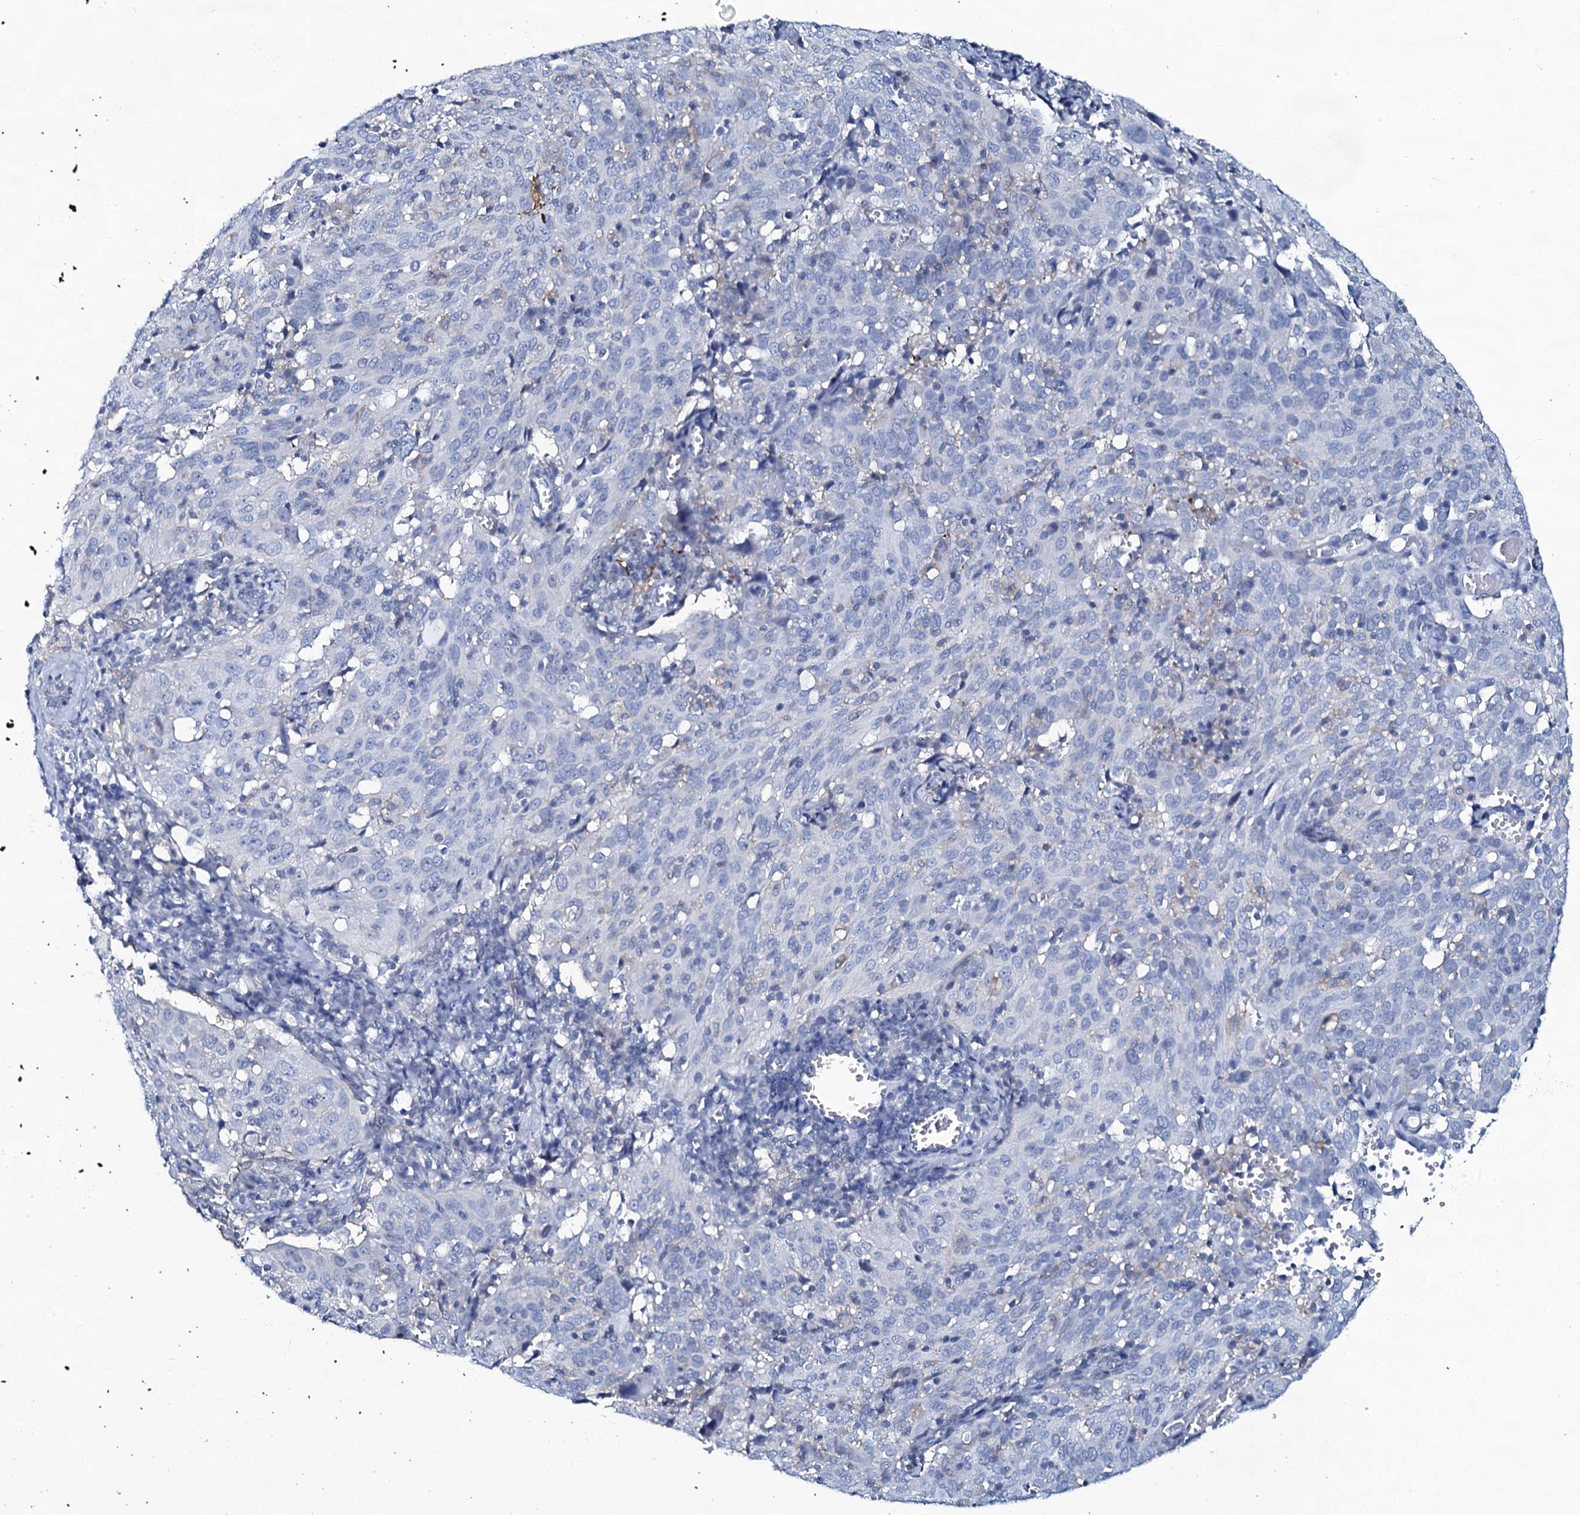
{"staining": {"intensity": "negative", "quantity": "none", "location": "none"}, "tissue": "cervical cancer", "cell_type": "Tumor cells", "image_type": "cancer", "snomed": [{"axis": "morphology", "description": "Squamous cell carcinoma, NOS"}, {"axis": "topography", "description": "Cervix"}], "caption": "The immunohistochemistry histopathology image has no significant positivity in tumor cells of cervical cancer (squamous cell carcinoma) tissue.", "gene": "SLC4A7", "patient": {"sex": "female", "age": 31}}